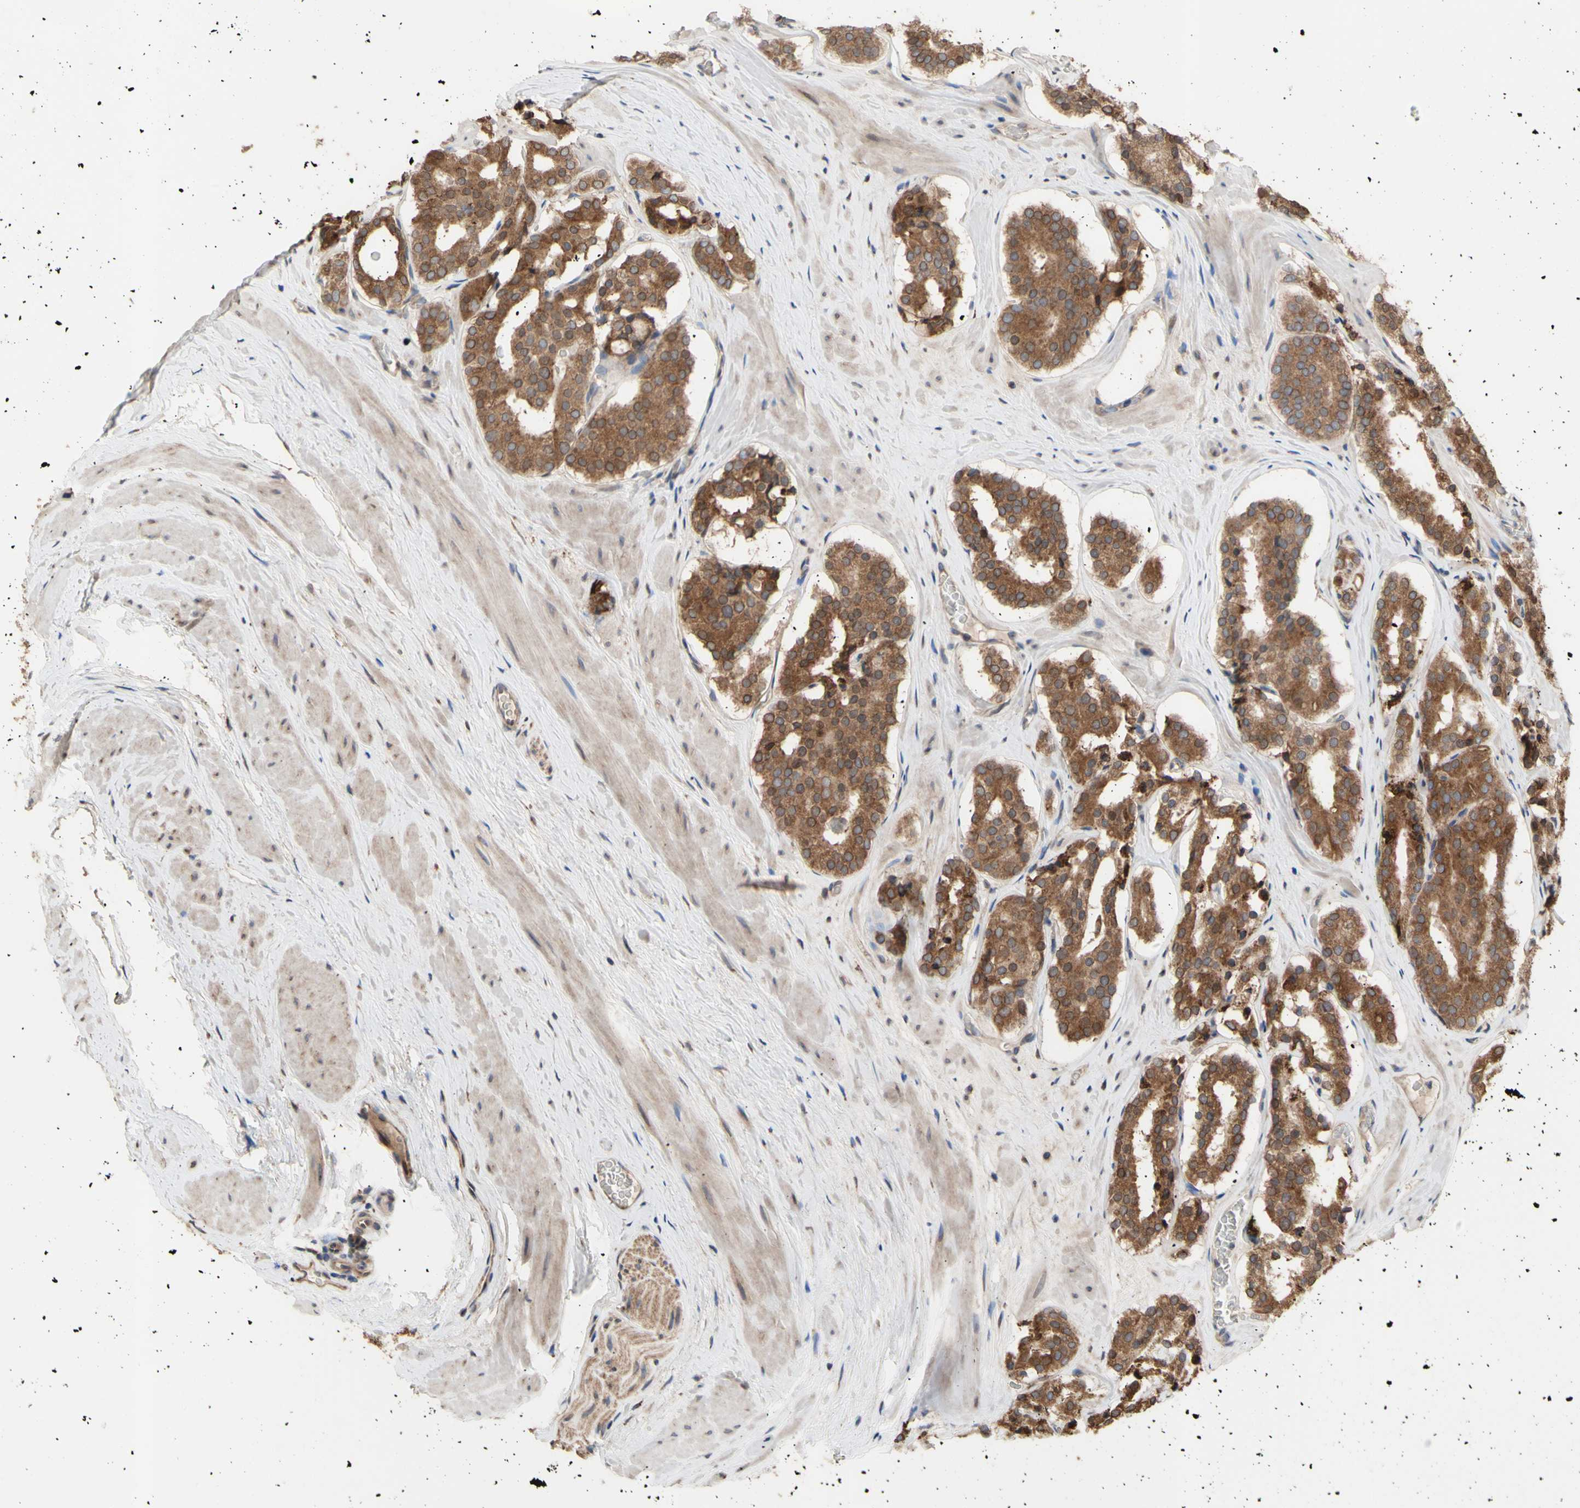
{"staining": {"intensity": "moderate", "quantity": ">75%", "location": "cytoplasmic/membranous"}, "tissue": "prostate cancer", "cell_type": "Tumor cells", "image_type": "cancer", "snomed": [{"axis": "morphology", "description": "Adenocarcinoma, High grade"}, {"axis": "topography", "description": "Prostate"}], "caption": "This histopathology image reveals prostate adenocarcinoma (high-grade) stained with immunohistochemistry (IHC) to label a protein in brown. The cytoplasmic/membranous of tumor cells show moderate positivity for the protein. Nuclei are counter-stained blue.", "gene": "NECTIN3", "patient": {"sex": "male", "age": 60}}